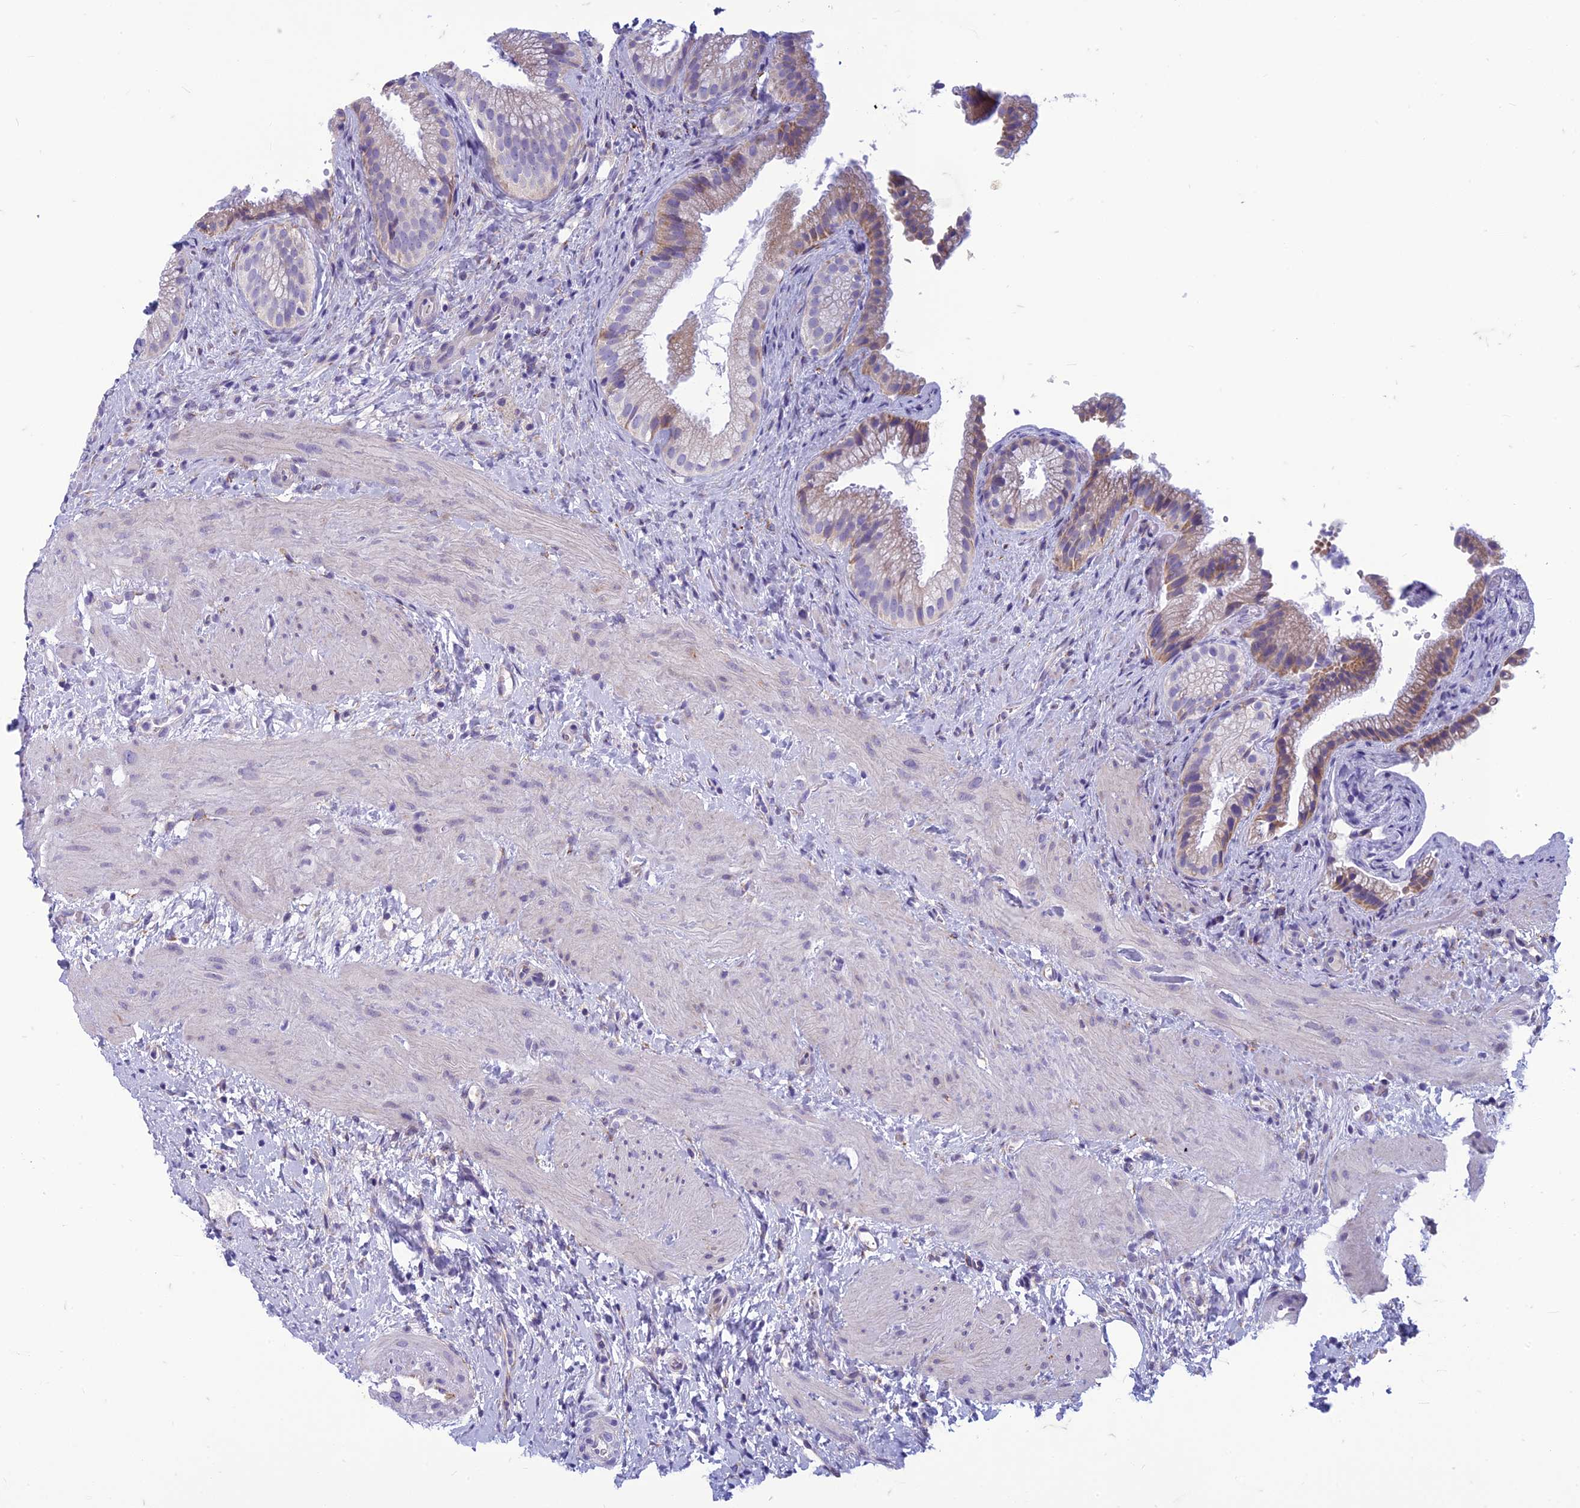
{"staining": {"intensity": "weak", "quantity": "25%-75%", "location": "cytoplasmic/membranous"}, "tissue": "gallbladder", "cell_type": "Glandular cells", "image_type": "normal", "snomed": [{"axis": "morphology", "description": "Normal tissue, NOS"}, {"axis": "topography", "description": "Gallbladder"}], "caption": "Protein positivity by immunohistochemistry exhibits weak cytoplasmic/membranous expression in approximately 25%-75% of glandular cells in unremarkable gallbladder. The staining was performed using DAB (3,3'-diaminobenzidine) to visualize the protein expression in brown, while the nuclei were stained in blue with hematoxylin (Magnification: 20x).", "gene": "CENATAC", "patient": {"sex": "female", "age": 64}}